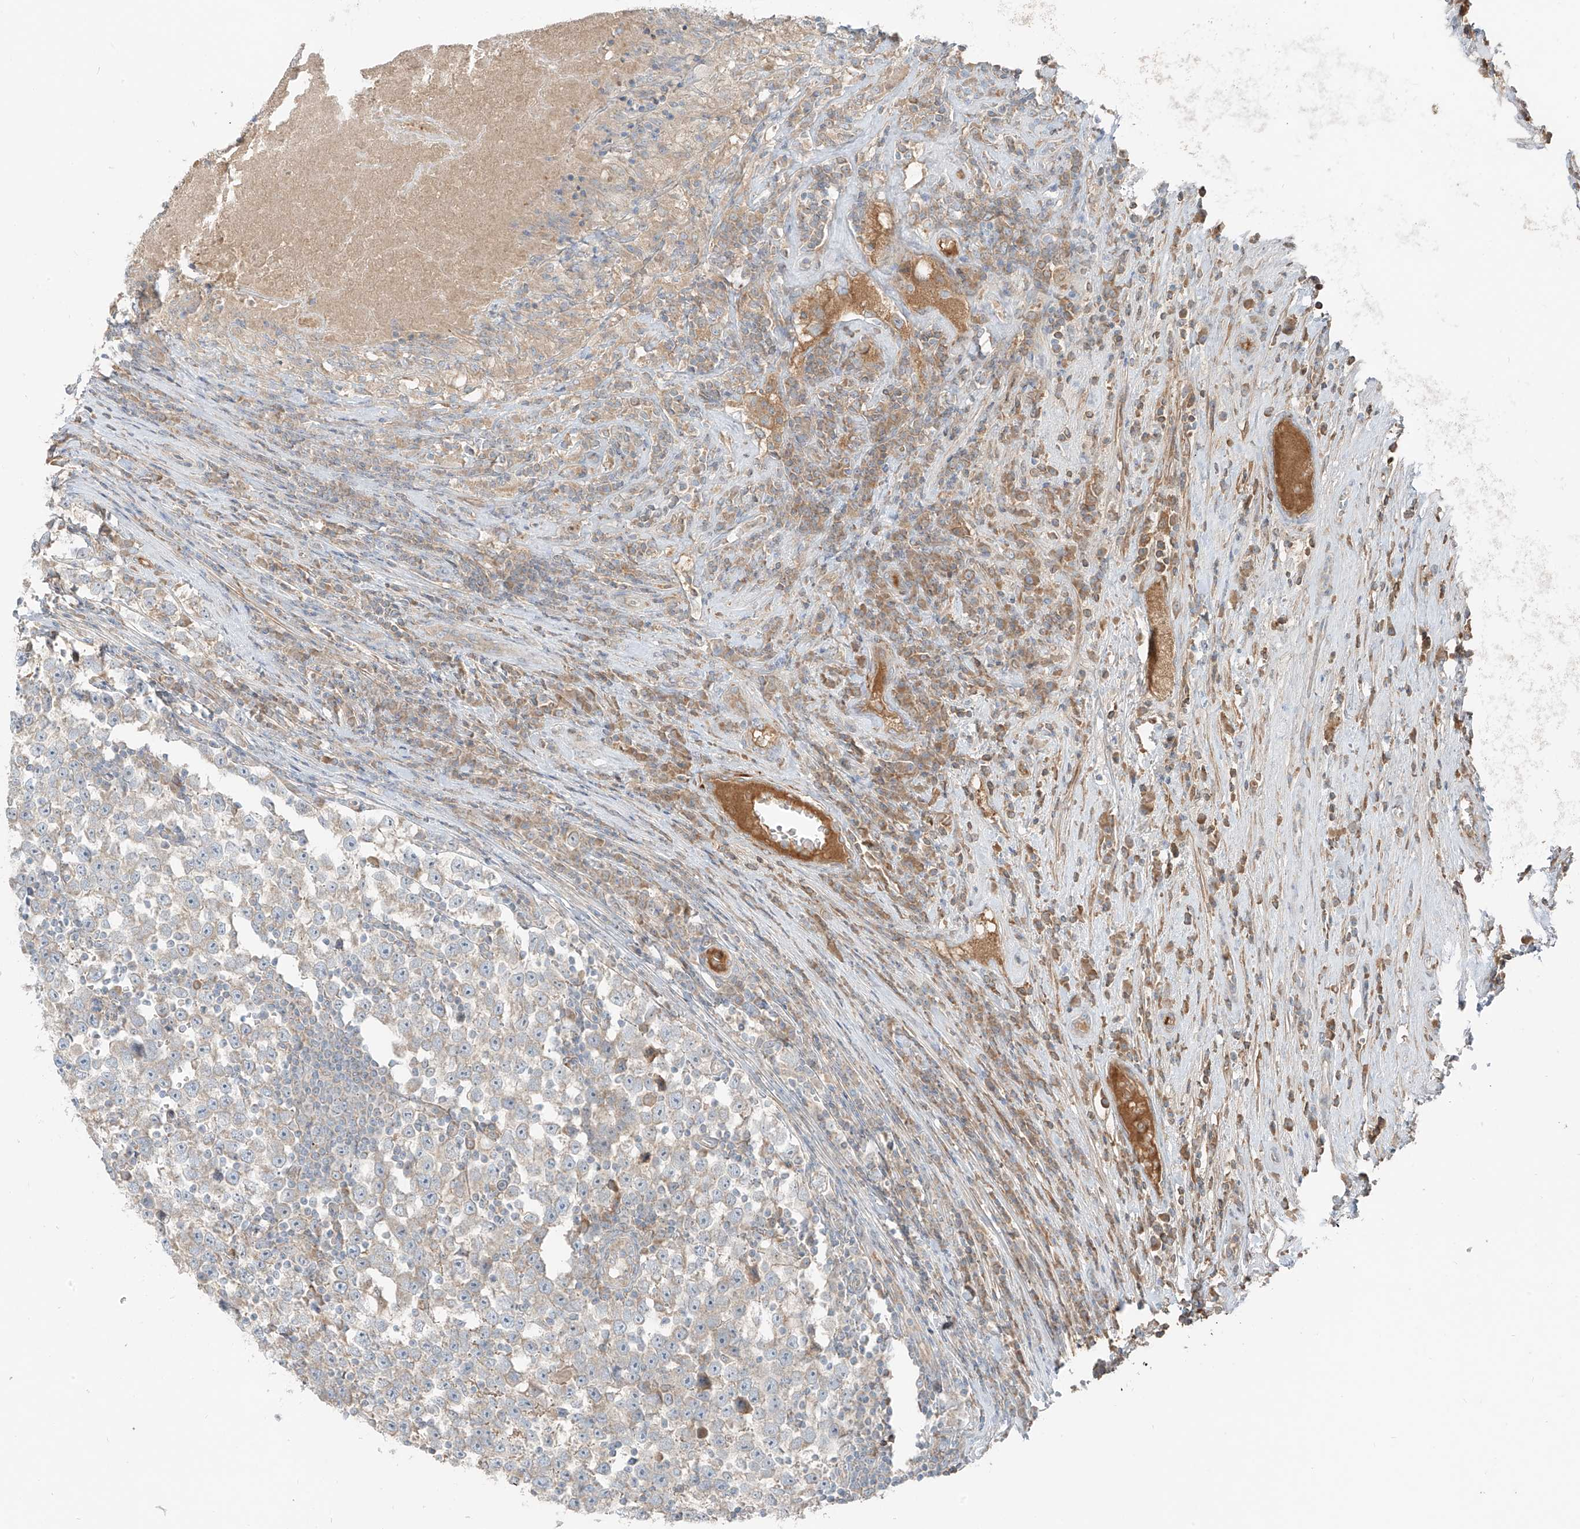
{"staining": {"intensity": "weak", "quantity": "<25%", "location": "cytoplasmic/membranous"}, "tissue": "testis cancer", "cell_type": "Tumor cells", "image_type": "cancer", "snomed": [{"axis": "morphology", "description": "Normal tissue, NOS"}, {"axis": "morphology", "description": "Seminoma, NOS"}, {"axis": "topography", "description": "Testis"}], "caption": "This is an immunohistochemistry image of human seminoma (testis). There is no expression in tumor cells.", "gene": "FSTL1", "patient": {"sex": "male", "age": 43}}